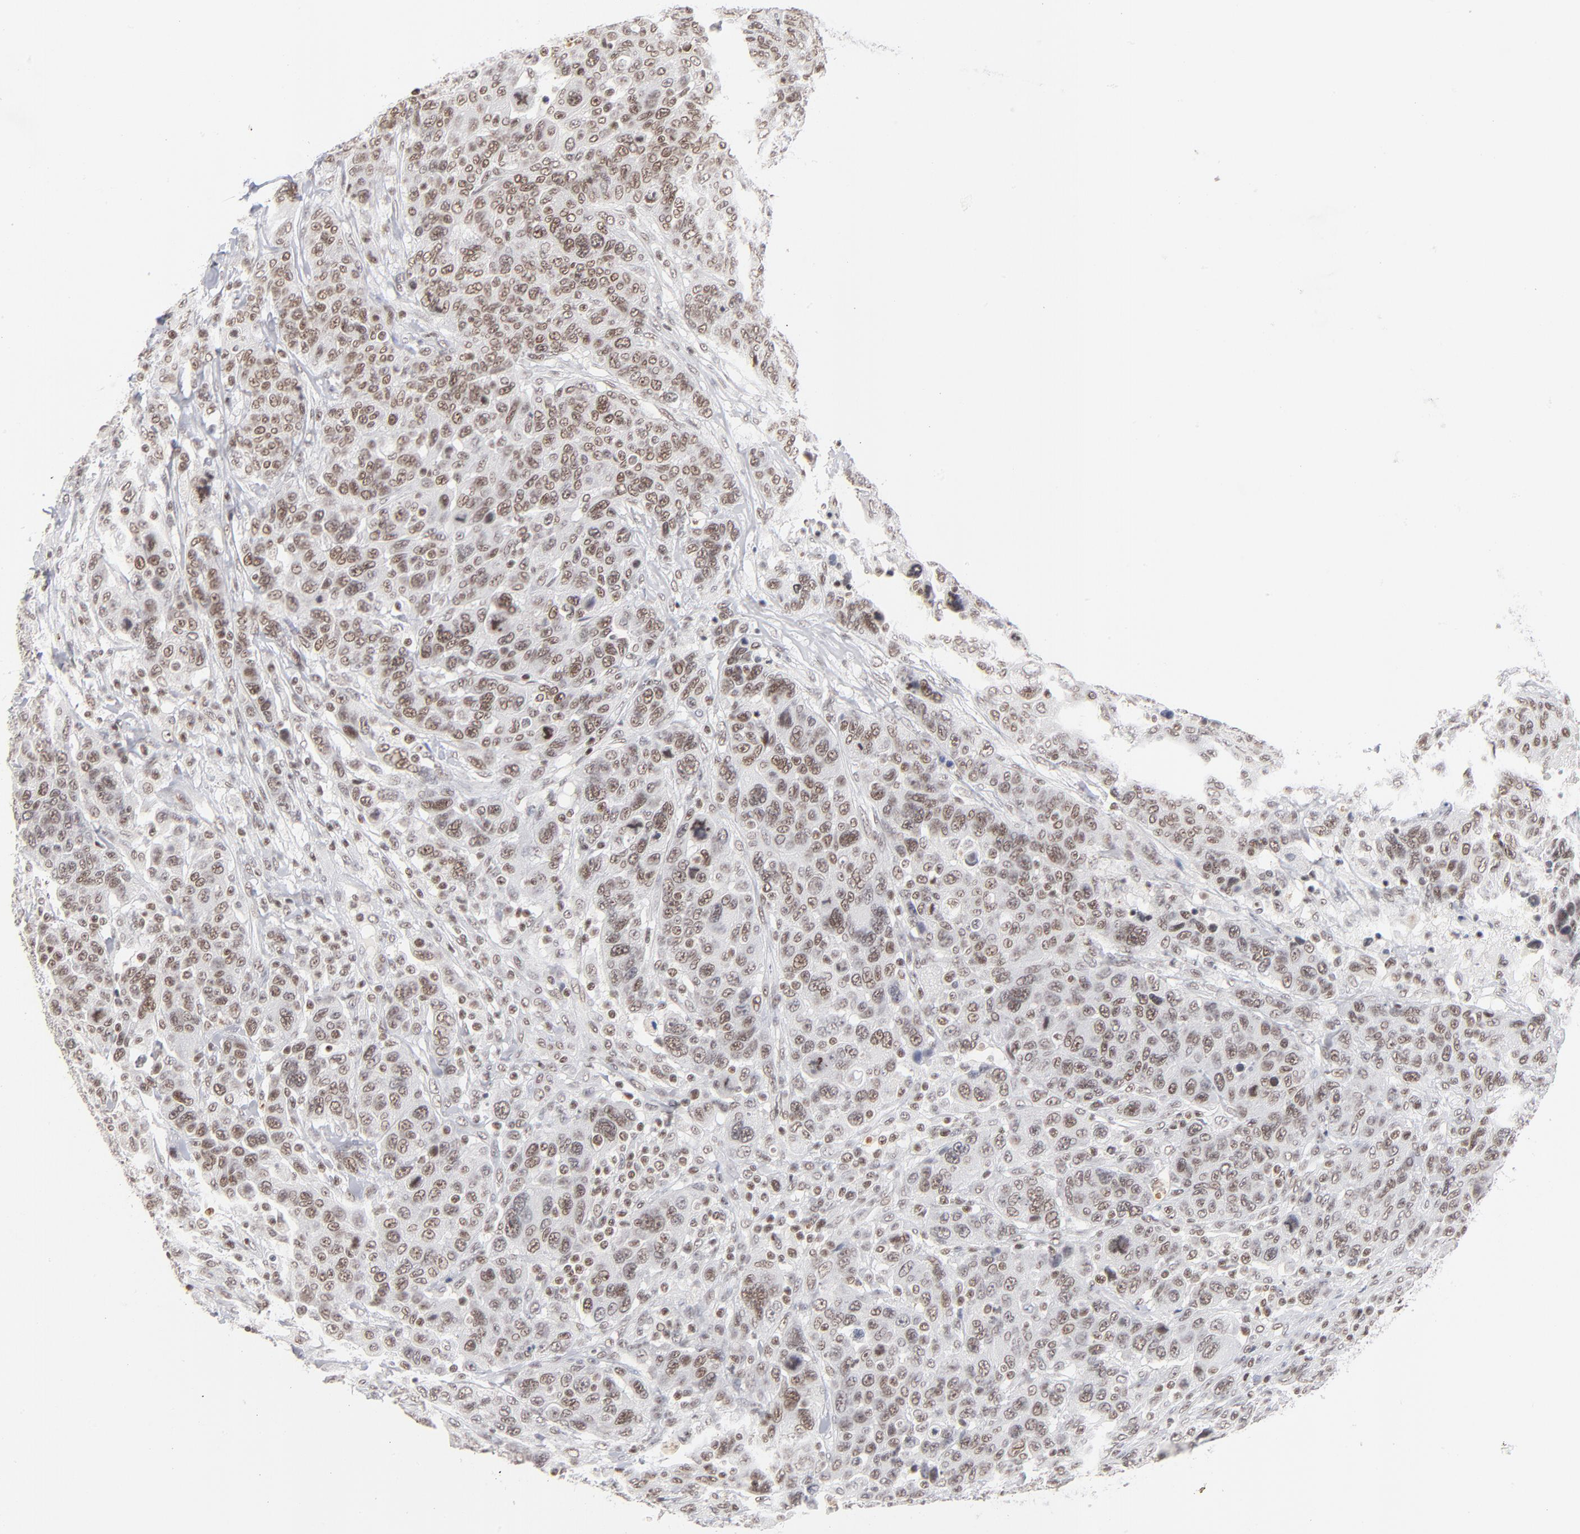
{"staining": {"intensity": "moderate", "quantity": ">75%", "location": "nuclear"}, "tissue": "breast cancer", "cell_type": "Tumor cells", "image_type": "cancer", "snomed": [{"axis": "morphology", "description": "Duct carcinoma"}, {"axis": "topography", "description": "Breast"}], "caption": "Immunohistochemistry (DAB) staining of breast cancer (infiltrating ductal carcinoma) displays moderate nuclear protein expression in about >75% of tumor cells.", "gene": "ZNF143", "patient": {"sex": "female", "age": 37}}